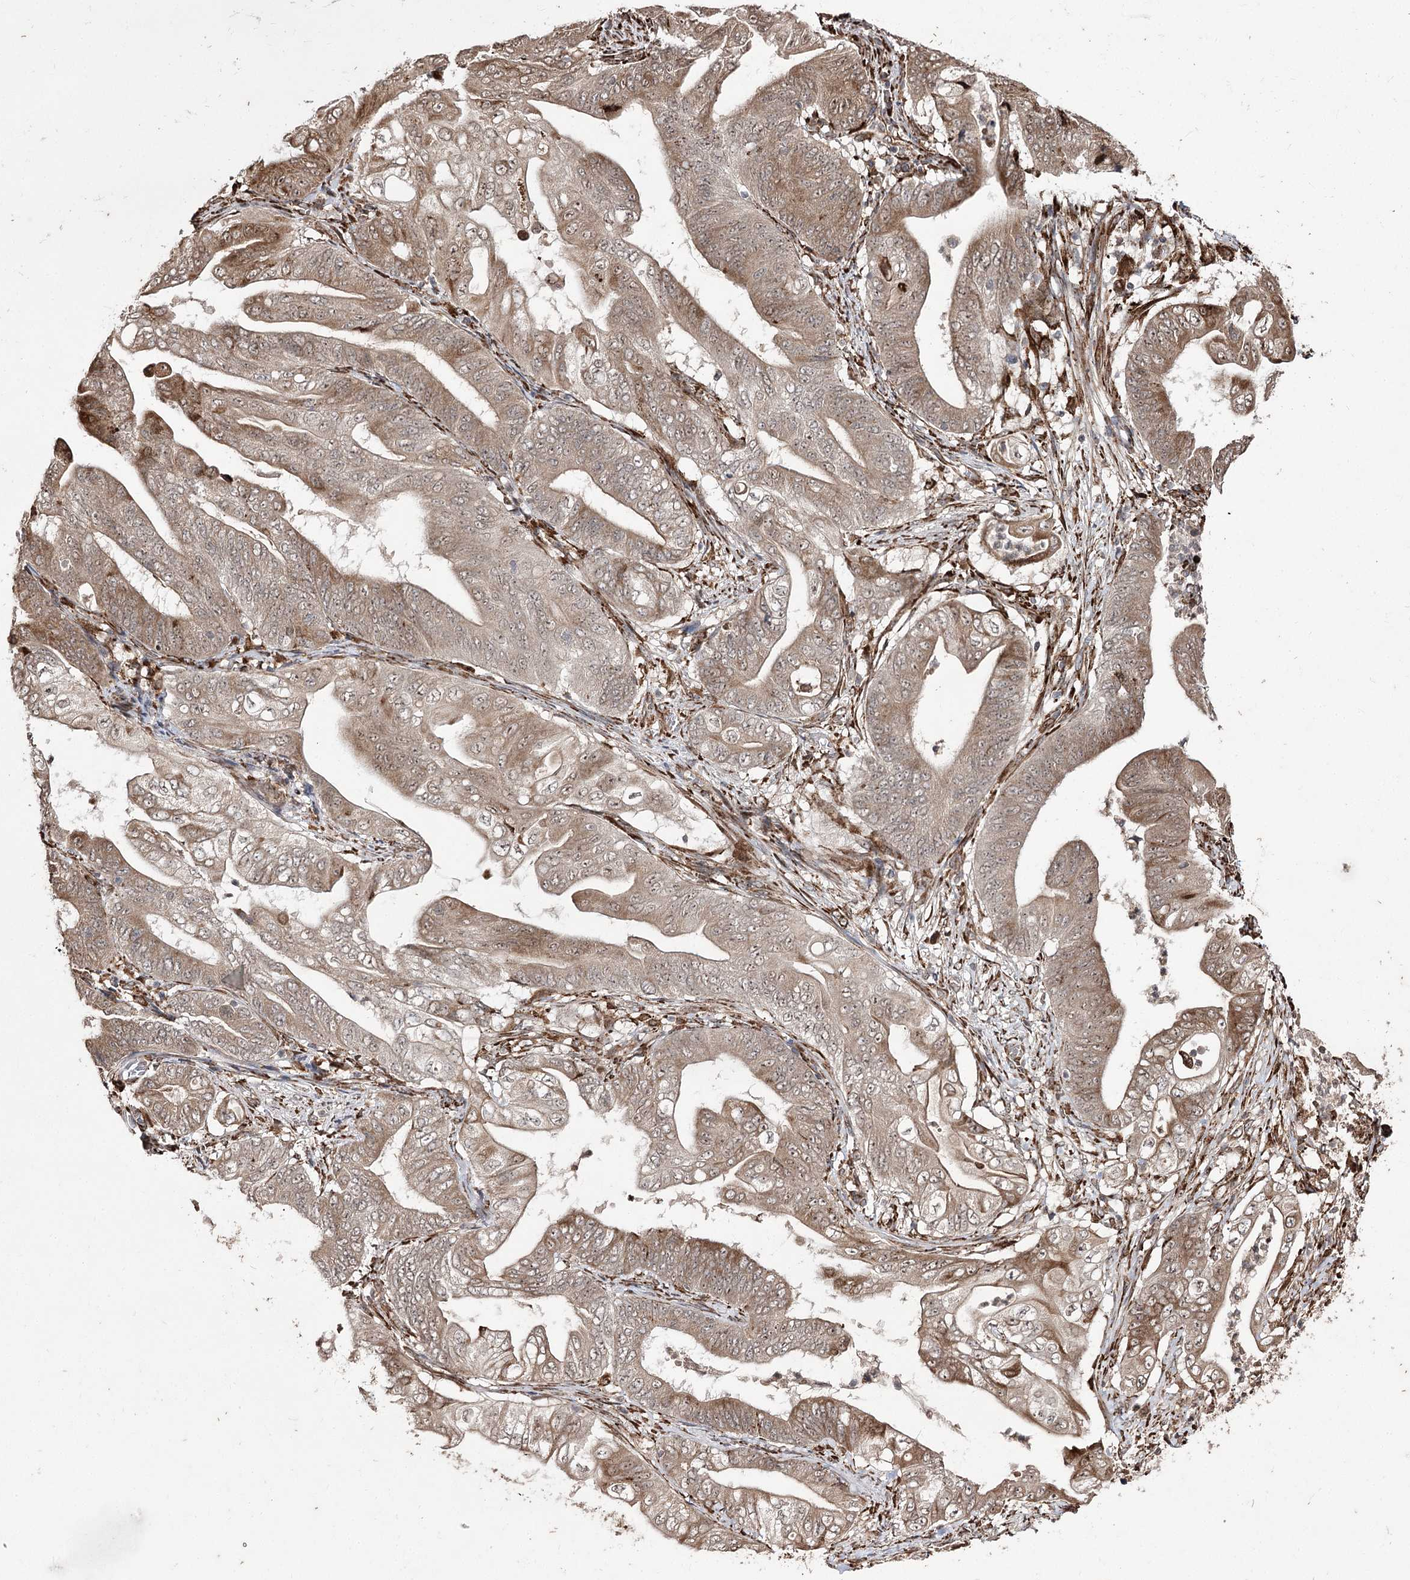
{"staining": {"intensity": "moderate", "quantity": ">75%", "location": "cytoplasmic/membranous,nuclear"}, "tissue": "stomach cancer", "cell_type": "Tumor cells", "image_type": "cancer", "snomed": [{"axis": "morphology", "description": "Adenocarcinoma, NOS"}, {"axis": "topography", "description": "Stomach"}], "caption": "Tumor cells reveal moderate cytoplasmic/membranous and nuclear expression in approximately >75% of cells in stomach cancer.", "gene": "FANCL", "patient": {"sex": "female", "age": 73}}